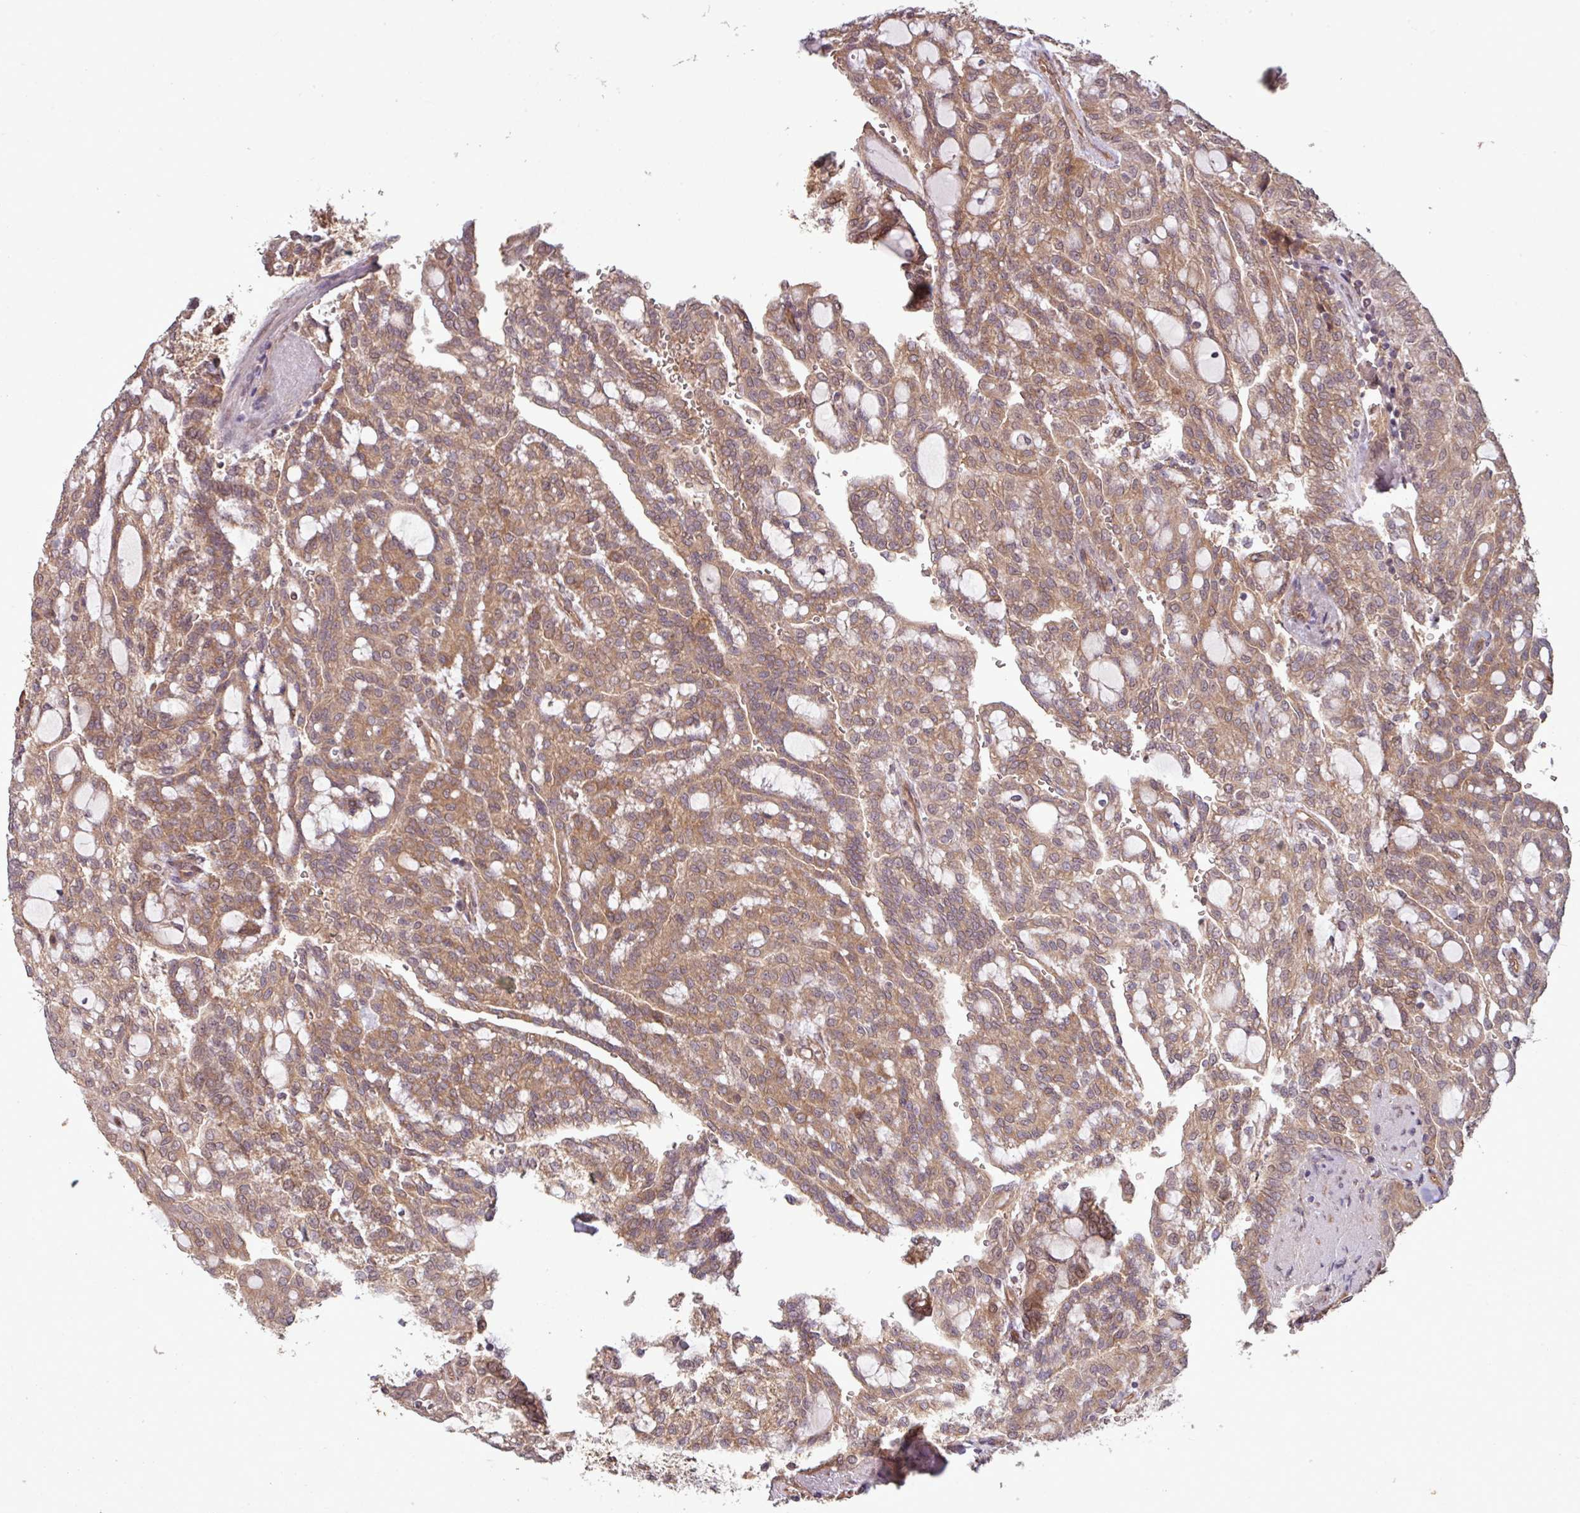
{"staining": {"intensity": "moderate", "quantity": ">75%", "location": "cytoplasmic/membranous"}, "tissue": "renal cancer", "cell_type": "Tumor cells", "image_type": "cancer", "snomed": [{"axis": "morphology", "description": "Adenocarcinoma, NOS"}, {"axis": "topography", "description": "Kidney"}], "caption": "DAB immunohistochemical staining of renal cancer (adenocarcinoma) shows moderate cytoplasmic/membranous protein staining in about >75% of tumor cells. (Brightfield microscopy of DAB IHC at high magnification).", "gene": "TRABD2A", "patient": {"sex": "male", "age": 63}}